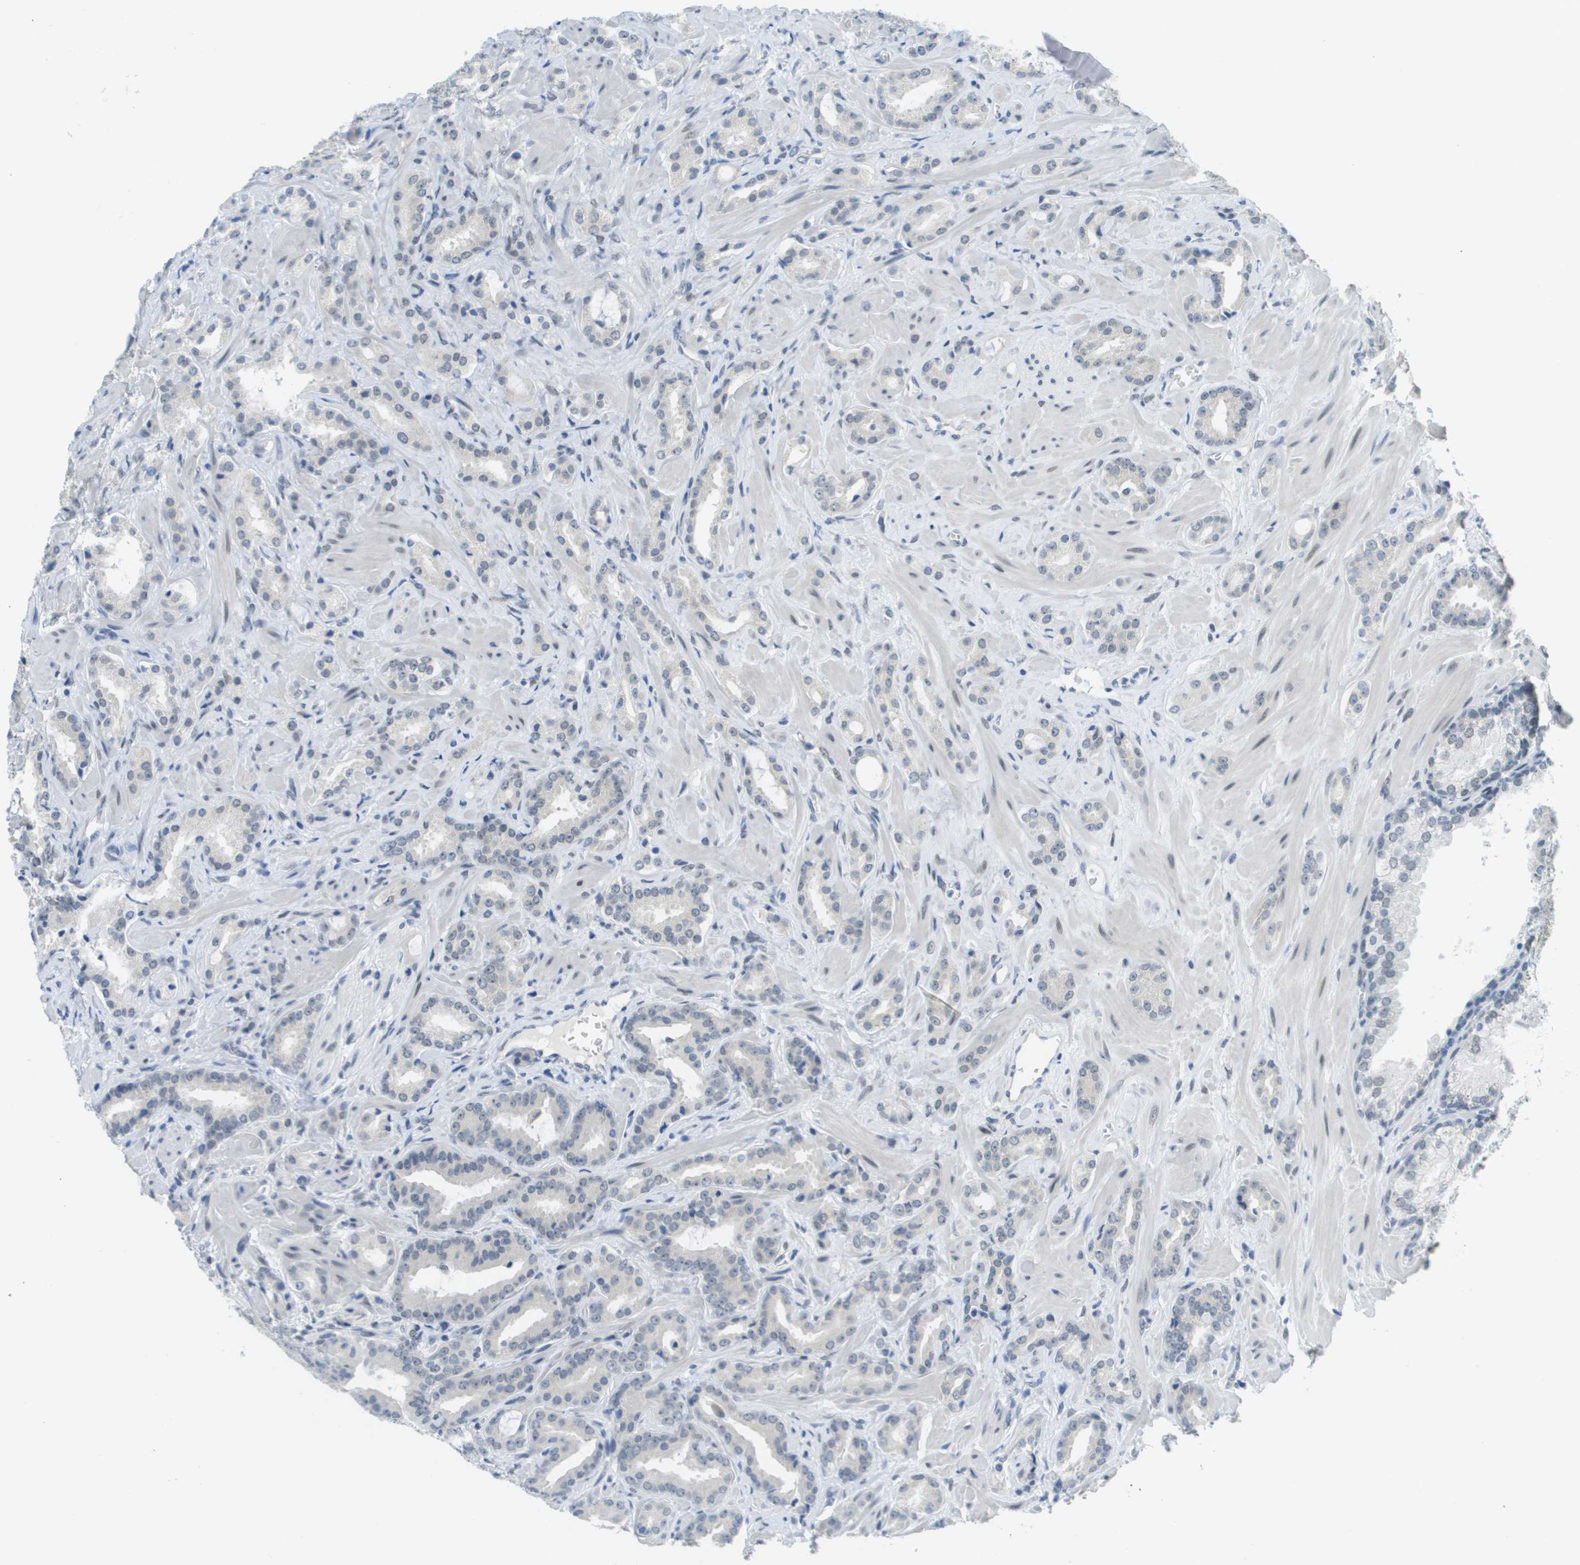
{"staining": {"intensity": "negative", "quantity": "none", "location": "none"}, "tissue": "prostate cancer", "cell_type": "Tumor cells", "image_type": "cancer", "snomed": [{"axis": "morphology", "description": "Adenocarcinoma, High grade"}, {"axis": "topography", "description": "Prostate"}], "caption": "This is a histopathology image of immunohistochemistry staining of prostate high-grade adenocarcinoma, which shows no staining in tumor cells.", "gene": "ARID1B", "patient": {"sex": "male", "age": 64}}